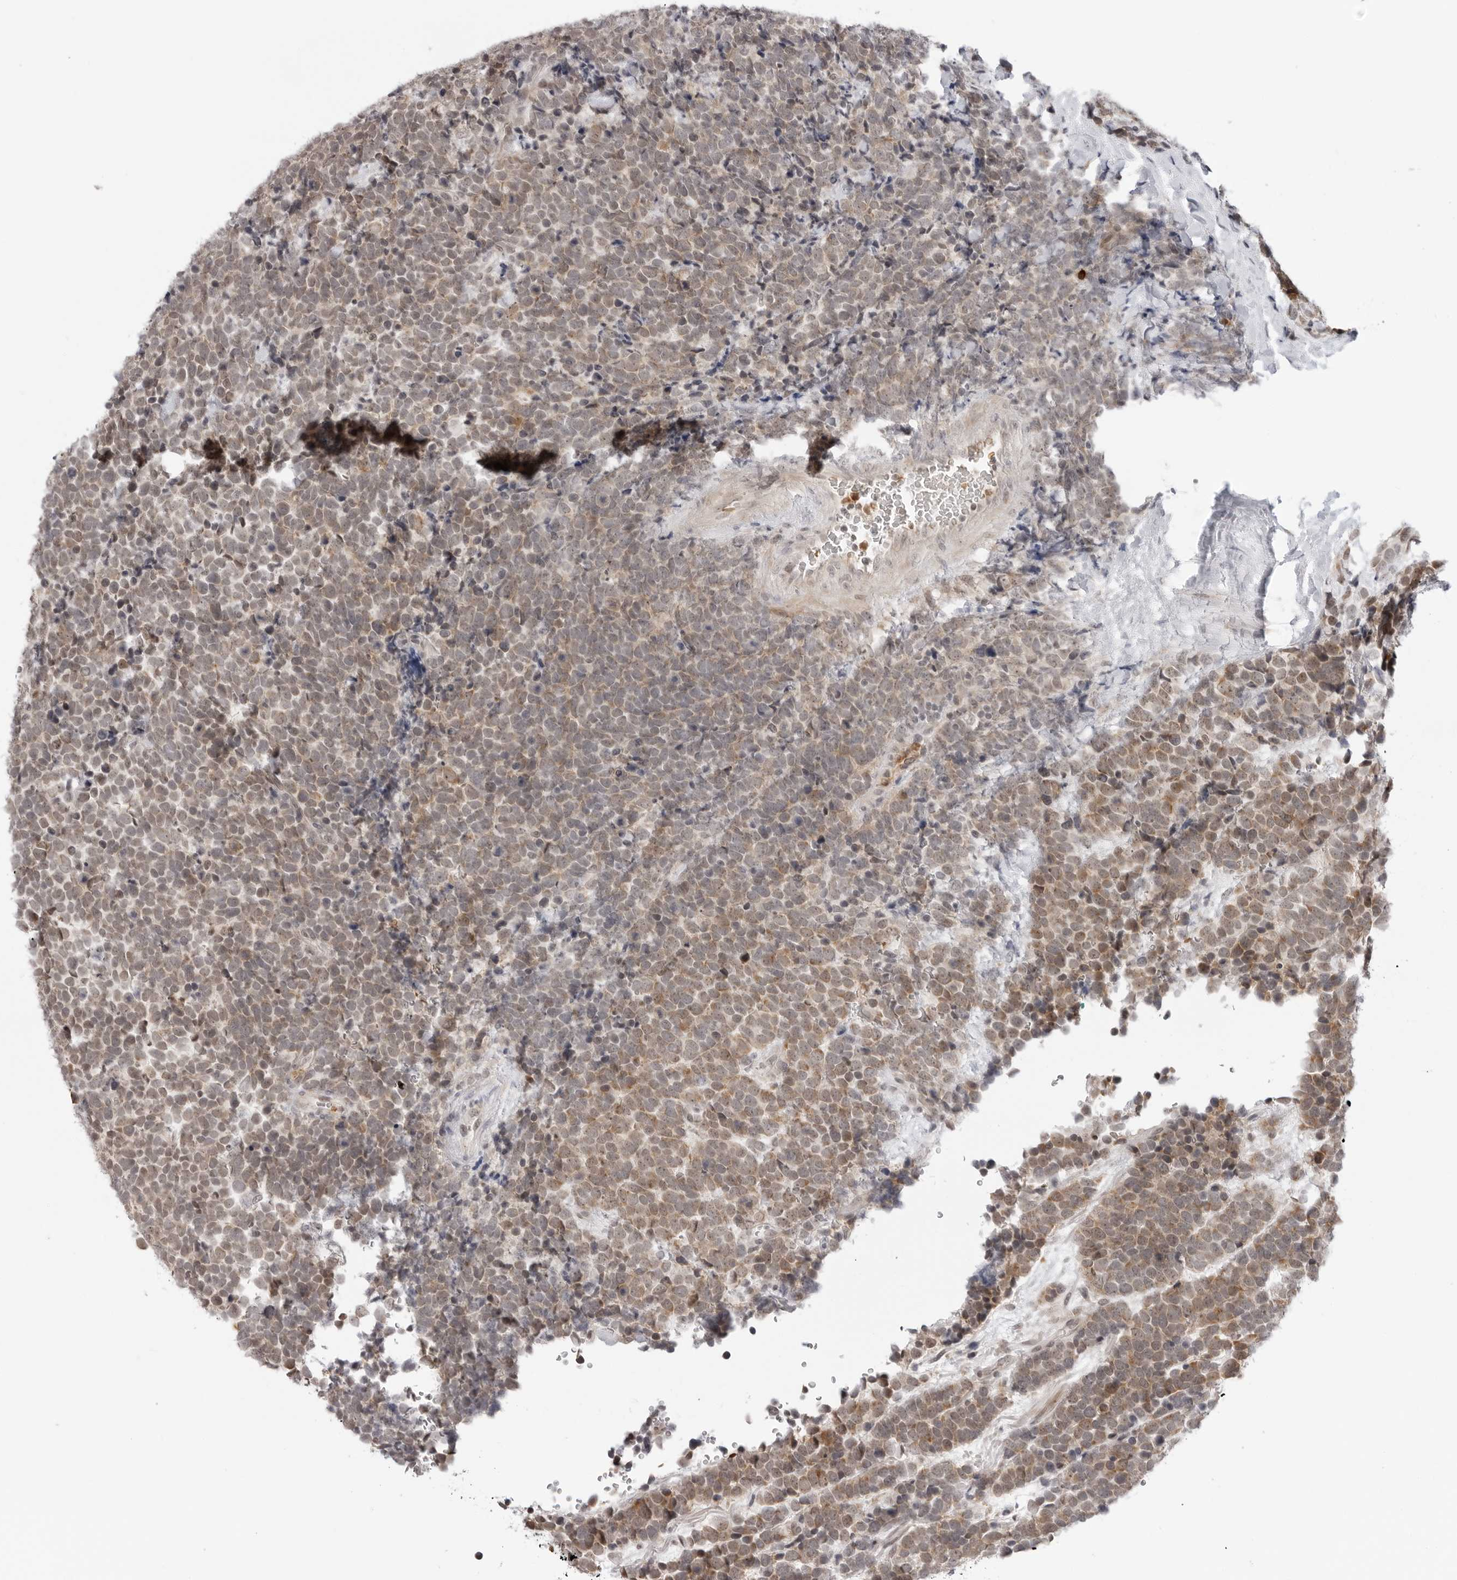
{"staining": {"intensity": "weak", "quantity": ">75%", "location": "cytoplasmic/membranous"}, "tissue": "urothelial cancer", "cell_type": "Tumor cells", "image_type": "cancer", "snomed": [{"axis": "morphology", "description": "Urothelial carcinoma, High grade"}, {"axis": "topography", "description": "Urinary bladder"}], "caption": "Tumor cells exhibit low levels of weak cytoplasmic/membranous expression in about >75% of cells in human urothelial cancer.", "gene": "SUGCT", "patient": {"sex": "female", "age": 82}}